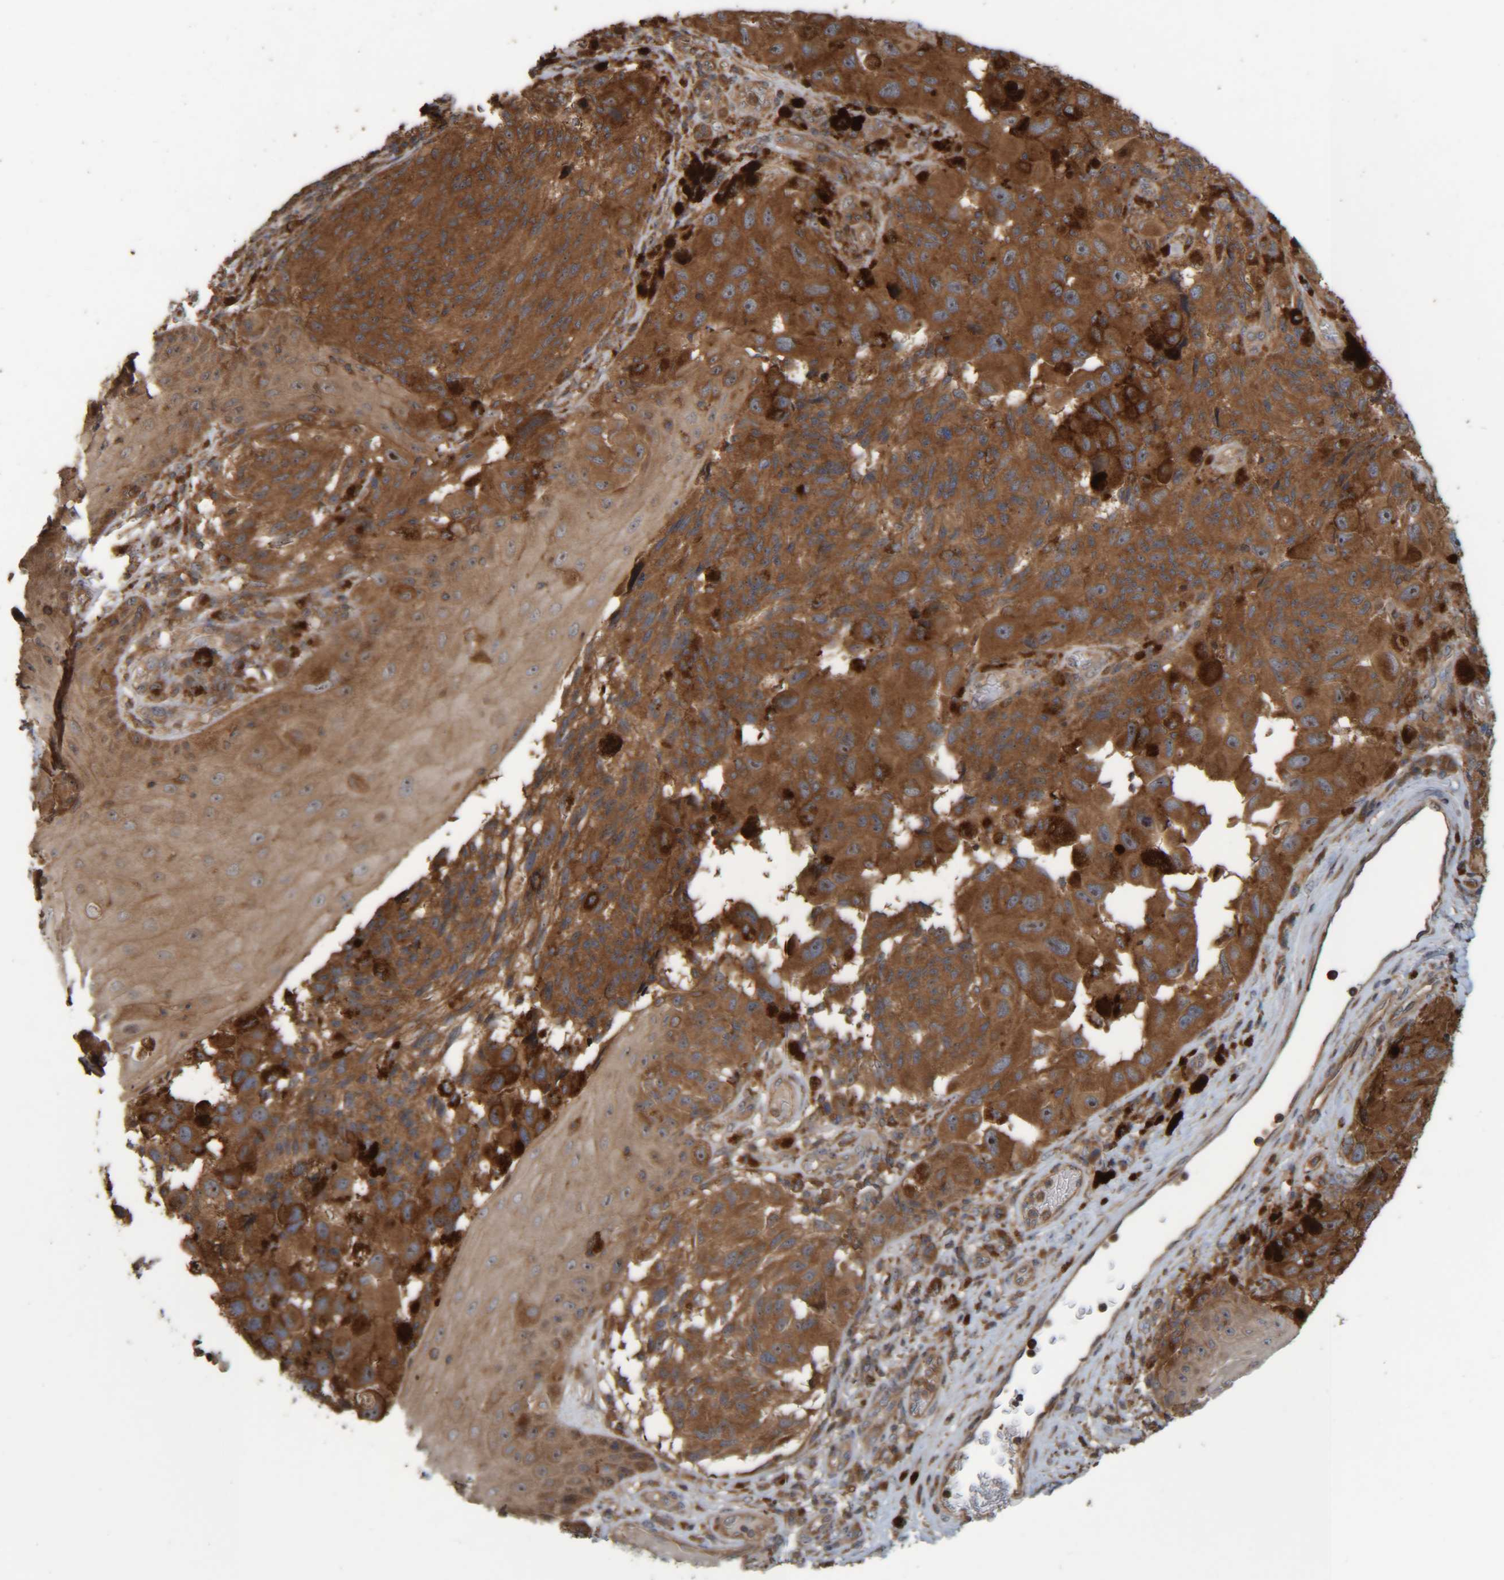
{"staining": {"intensity": "strong", "quantity": ">75%", "location": "cytoplasmic/membranous"}, "tissue": "melanoma", "cell_type": "Tumor cells", "image_type": "cancer", "snomed": [{"axis": "morphology", "description": "Malignant melanoma, NOS"}, {"axis": "topography", "description": "Skin"}], "caption": "A high amount of strong cytoplasmic/membranous positivity is identified in approximately >75% of tumor cells in malignant melanoma tissue. The staining was performed using DAB (3,3'-diaminobenzidine) to visualize the protein expression in brown, while the nuclei were stained in blue with hematoxylin (Magnification: 20x).", "gene": "CCDC57", "patient": {"sex": "female", "age": 73}}